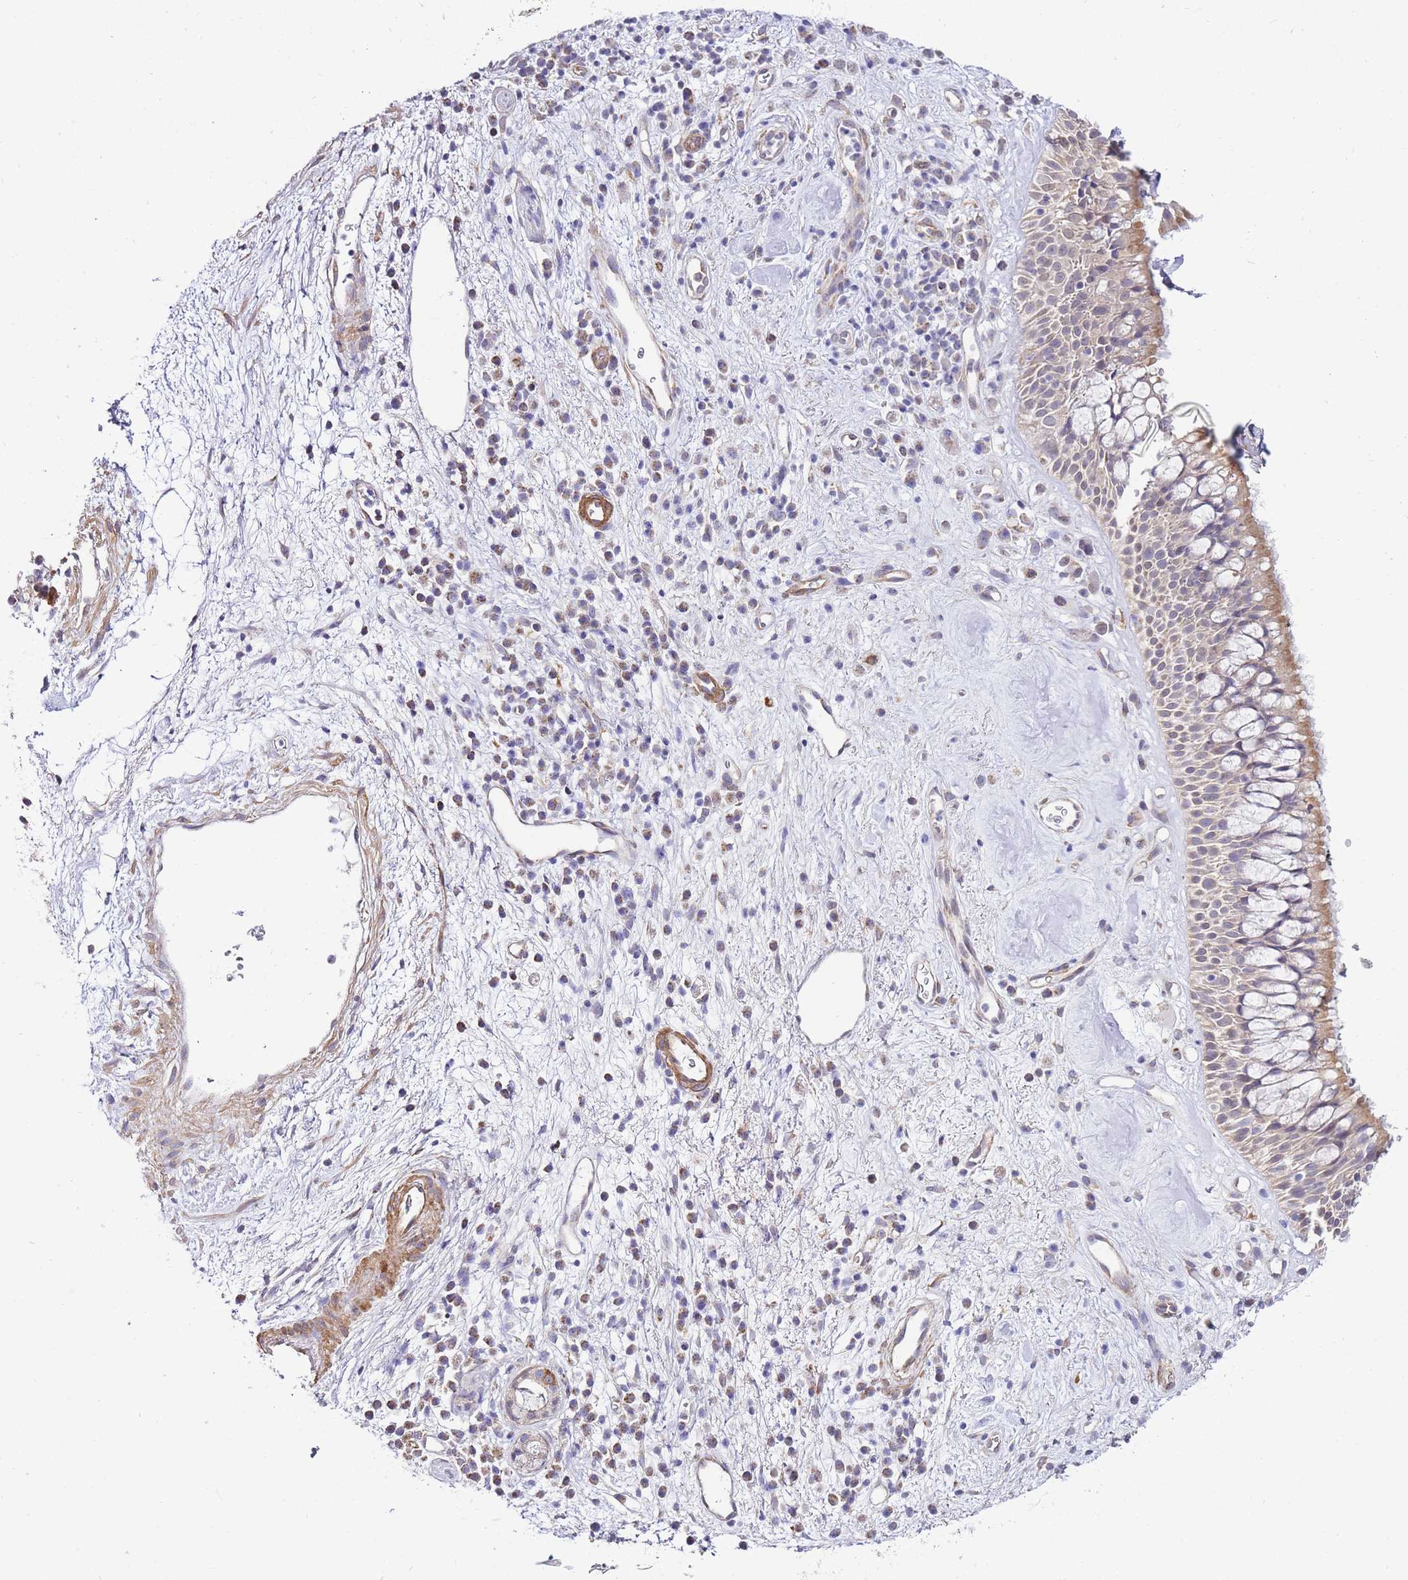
{"staining": {"intensity": "weak", "quantity": "25%-75%", "location": "cytoplasmic/membranous"}, "tissue": "nasopharynx", "cell_type": "Respiratory epithelial cells", "image_type": "normal", "snomed": [{"axis": "morphology", "description": "Normal tissue, NOS"}, {"axis": "morphology", "description": "Squamous cell carcinoma, NOS"}, {"axis": "topography", "description": "Nasopharynx"}, {"axis": "topography", "description": "Head-Neck"}], "caption": "This photomicrograph exhibits immunohistochemistry staining of unremarkable nasopharynx, with low weak cytoplasmic/membranous positivity in approximately 25%-75% of respiratory epithelial cells.", "gene": "PDCD7", "patient": {"sex": "male", "age": 85}}